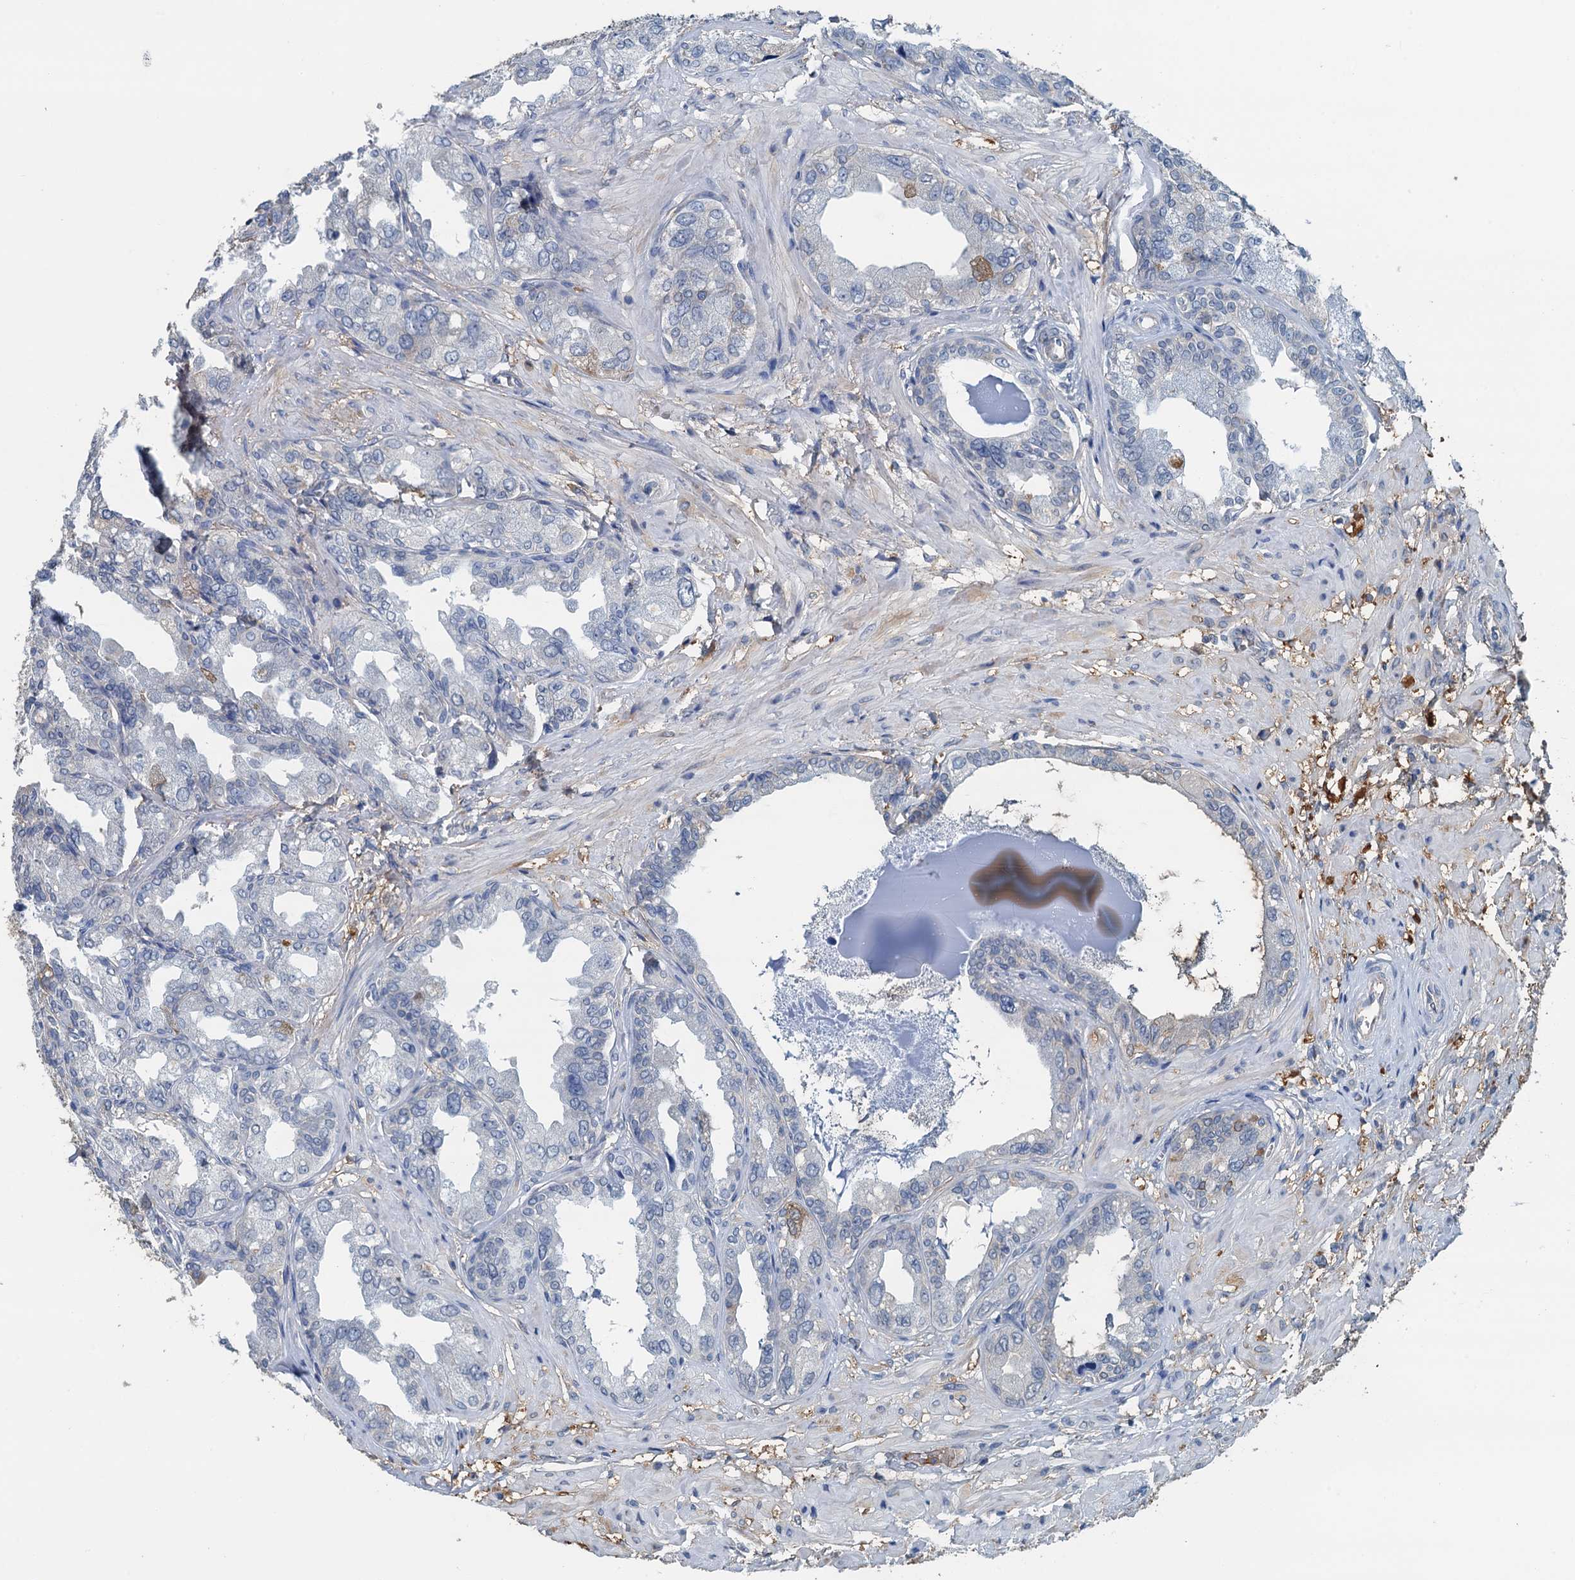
{"staining": {"intensity": "negative", "quantity": "none", "location": "none"}, "tissue": "seminal vesicle", "cell_type": "Glandular cells", "image_type": "normal", "snomed": [{"axis": "morphology", "description": "Normal tissue, NOS"}, {"axis": "topography", "description": "Seminal veicle"}], "caption": "IHC histopathology image of benign human seminal vesicle stained for a protein (brown), which exhibits no staining in glandular cells.", "gene": "LSM14B", "patient": {"sex": "male", "age": 63}}